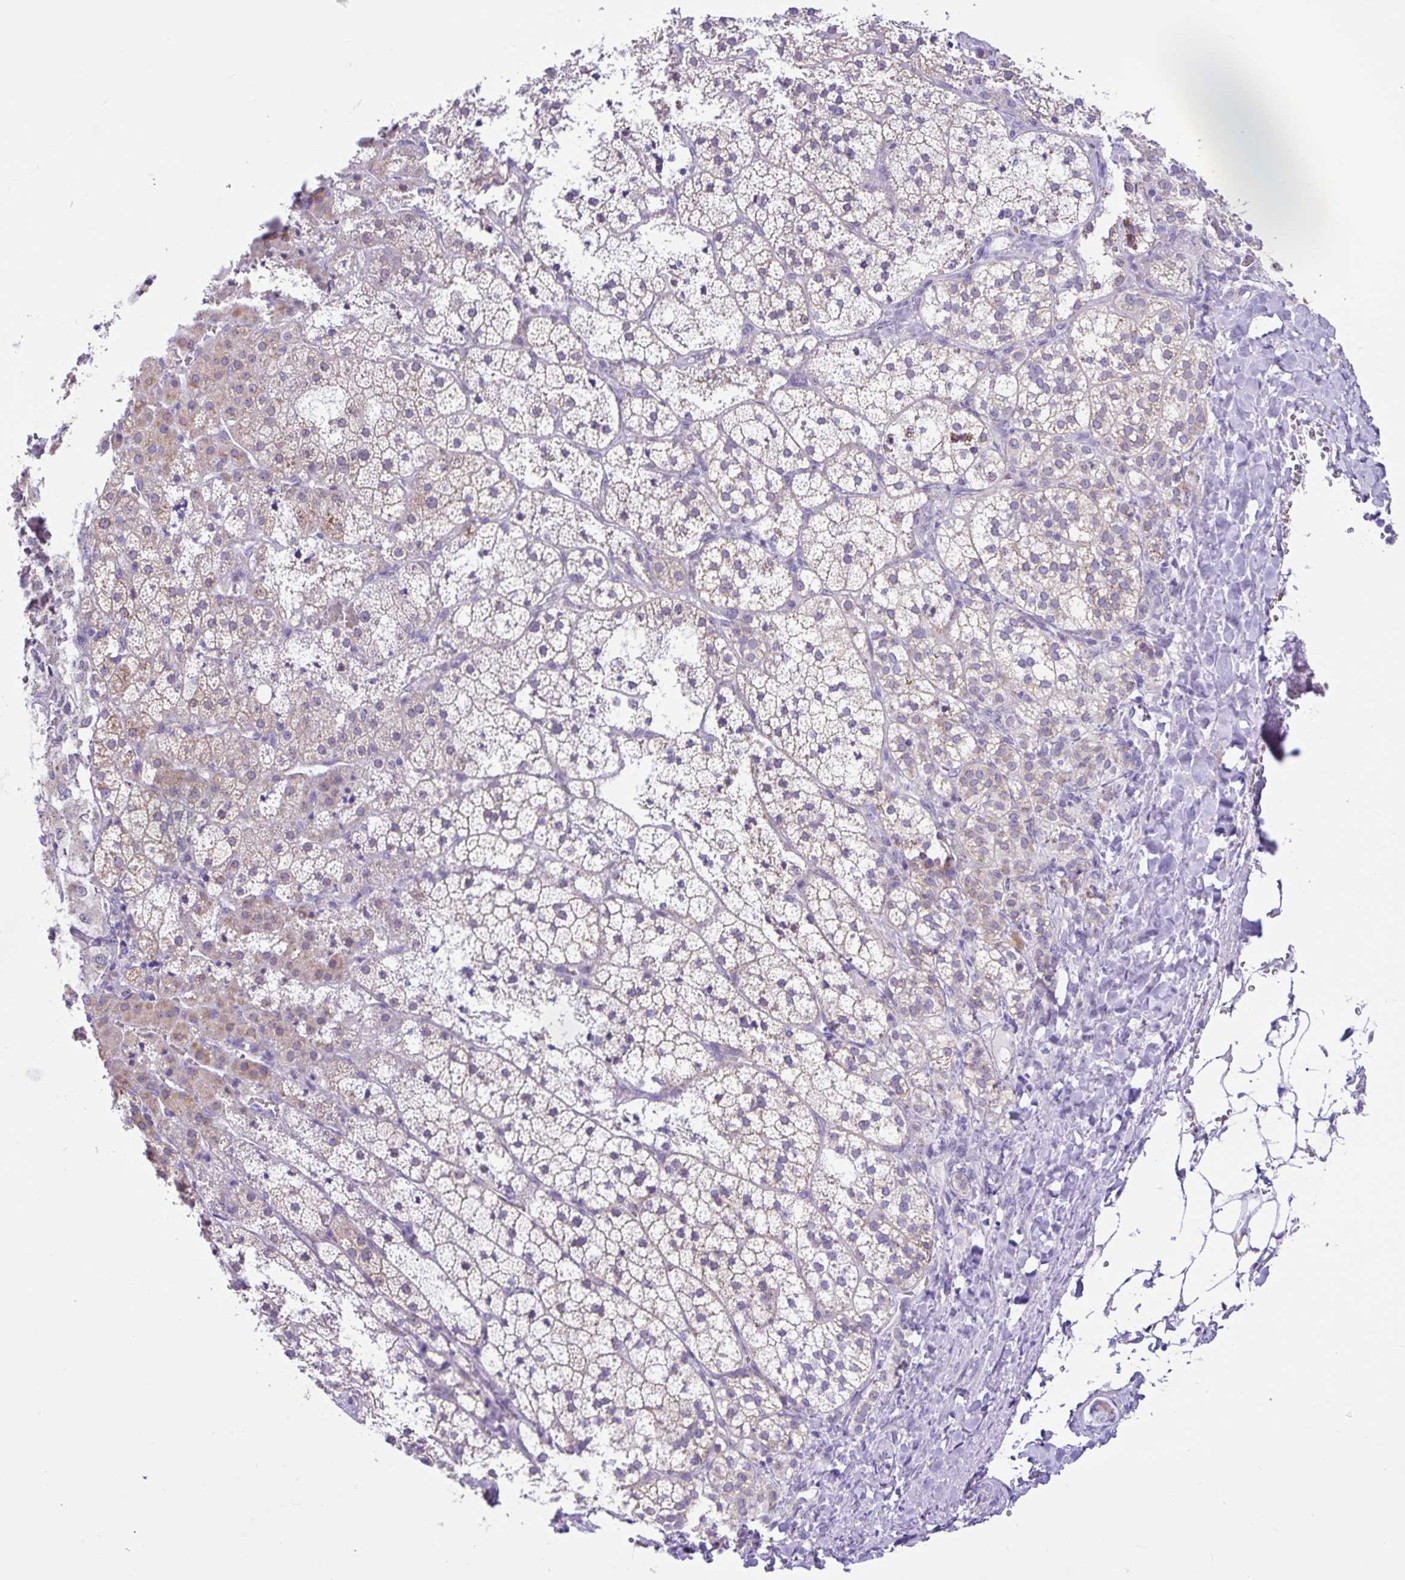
{"staining": {"intensity": "moderate", "quantity": "25%-75%", "location": "cytoplasmic/membranous"}, "tissue": "adrenal gland", "cell_type": "Glandular cells", "image_type": "normal", "snomed": [{"axis": "morphology", "description": "Normal tissue, NOS"}, {"axis": "topography", "description": "Adrenal gland"}], "caption": "Human adrenal gland stained for a protein (brown) reveals moderate cytoplasmic/membranous positive expression in approximately 25%-75% of glandular cells.", "gene": "NDUFS2", "patient": {"sex": "male", "age": 53}}